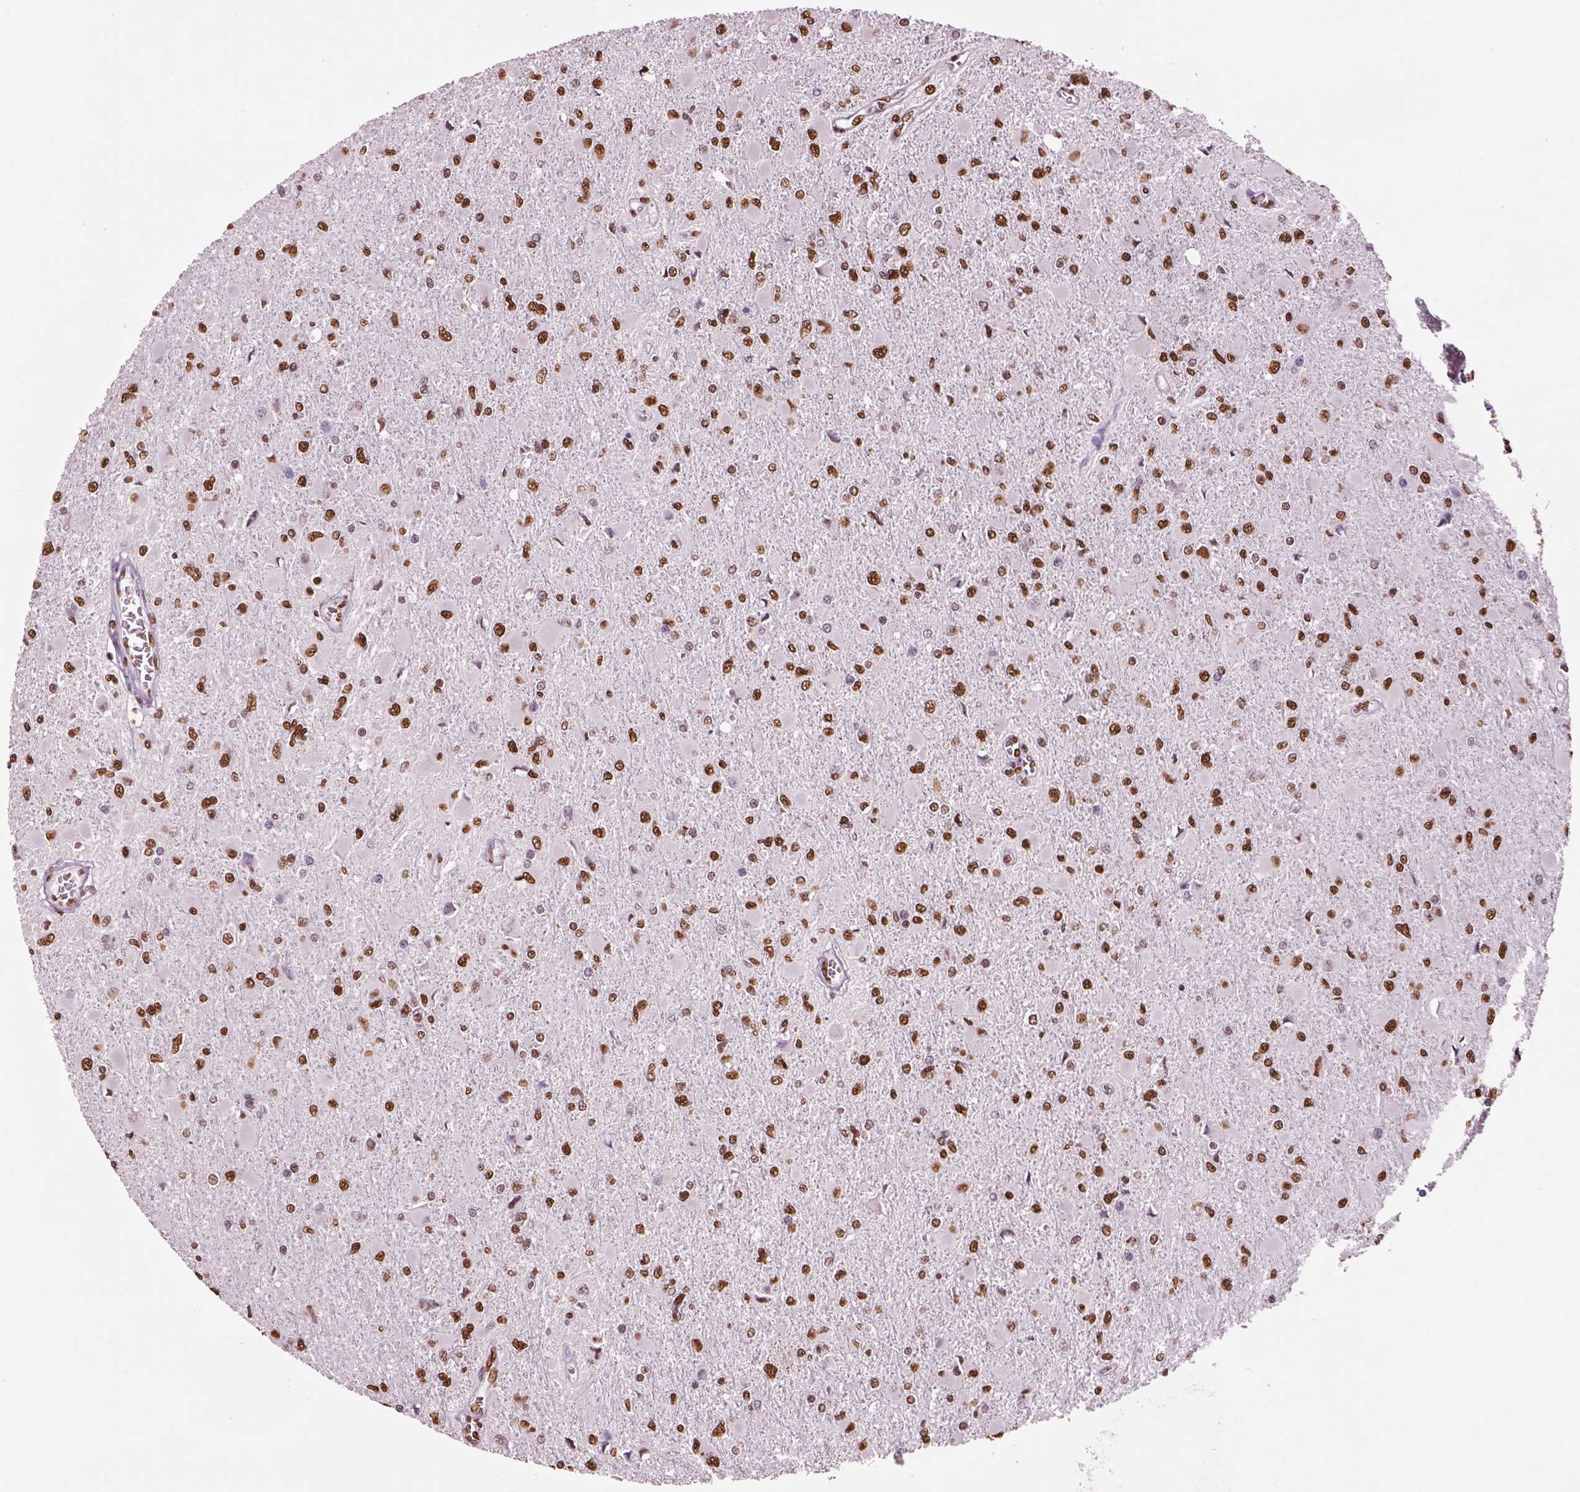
{"staining": {"intensity": "strong", "quantity": ">75%", "location": "nuclear"}, "tissue": "glioma", "cell_type": "Tumor cells", "image_type": "cancer", "snomed": [{"axis": "morphology", "description": "Glioma, malignant, High grade"}, {"axis": "topography", "description": "Cerebral cortex"}], "caption": "Malignant glioma (high-grade) tissue demonstrates strong nuclear expression in about >75% of tumor cells, visualized by immunohistochemistry. (Stains: DAB (3,3'-diaminobenzidine) in brown, nuclei in blue, Microscopy: brightfield microscopy at high magnification).", "gene": "DDX3X", "patient": {"sex": "female", "age": 36}}